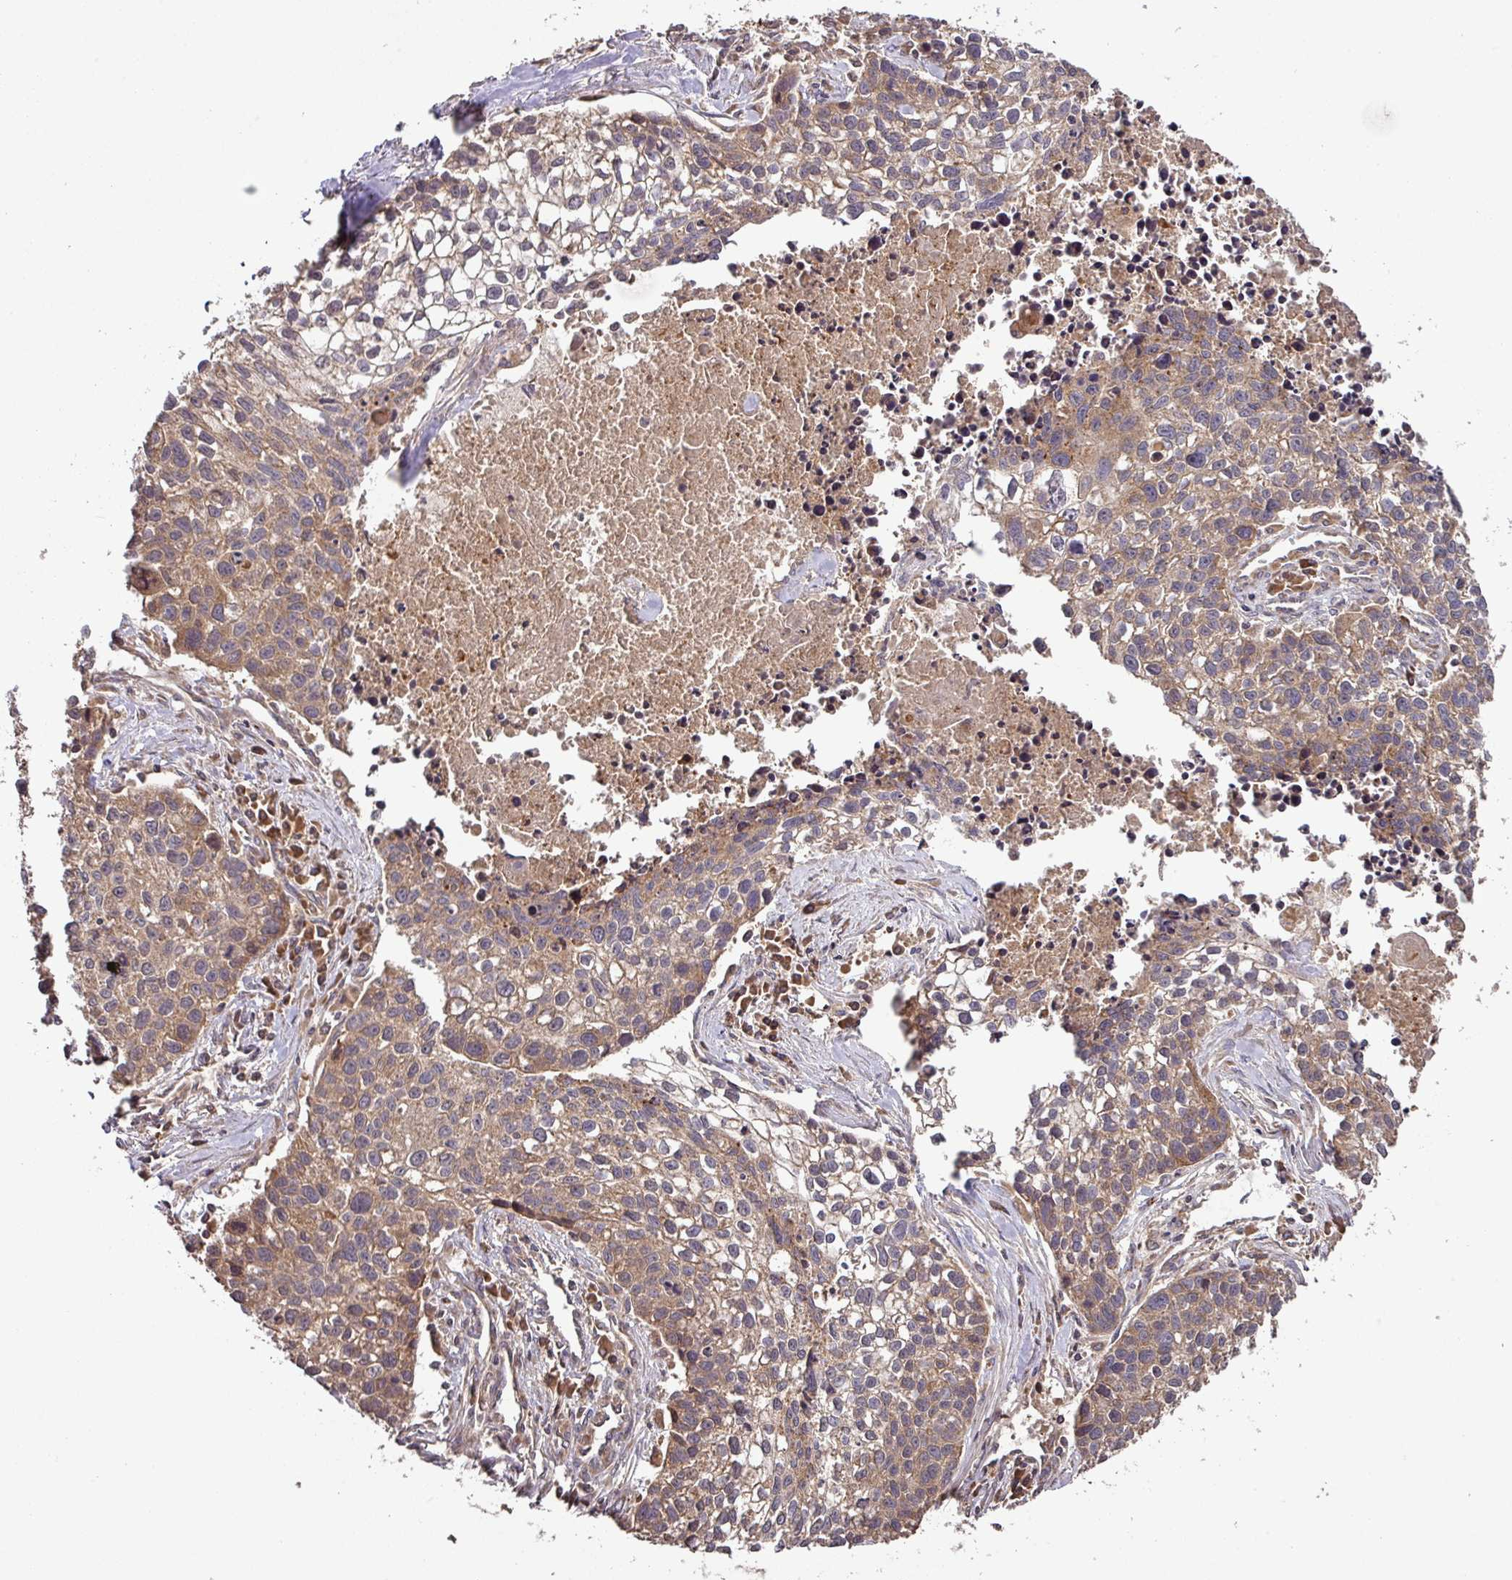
{"staining": {"intensity": "moderate", "quantity": "25%-75%", "location": "cytoplasmic/membranous"}, "tissue": "lung cancer", "cell_type": "Tumor cells", "image_type": "cancer", "snomed": [{"axis": "morphology", "description": "Squamous cell carcinoma, NOS"}, {"axis": "topography", "description": "Lung"}], "caption": "Tumor cells reveal moderate cytoplasmic/membranous staining in about 25%-75% of cells in squamous cell carcinoma (lung).", "gene": "MRRF", "patient": {"sex": "male", "age": 74}}